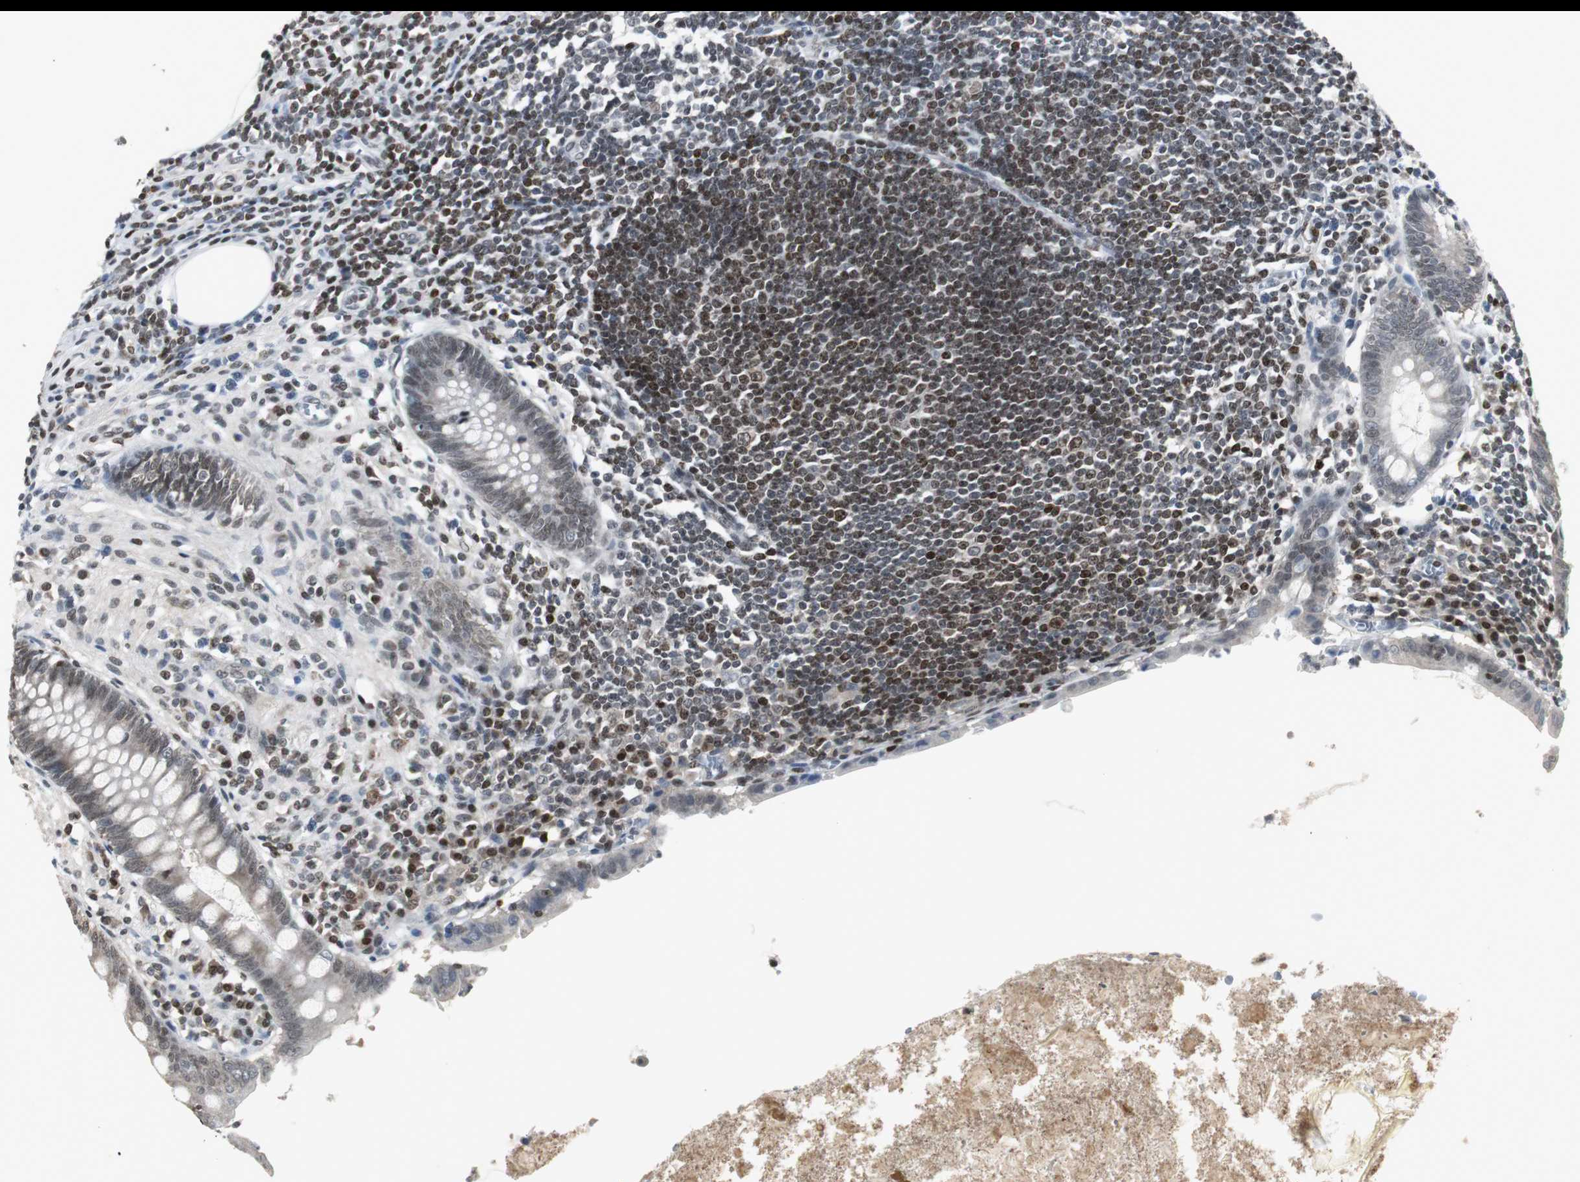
{"staining": {"intensity": "weak", "quantity": "25%-75%", "location": "cytoplasmic/membranous,nuclear"}, "tissue": "appendix", "cell_type": "Glandular cells", "image_type": "normal", "snomed": [{"axis": "morphology", "description": "Normal tissue, NOS"}, {"axis": "topography", "description": "Appendix"}], "caption": "DAB immunohistochemical staining of normal appendix reveals weak cytoplasmic/membranous,nuclear protein staining in approximately 25%-75% of glandular cells. Nuclei are stained in blue.", "gene": "MPG", "patient": {"sex": "female", "age": 50}}